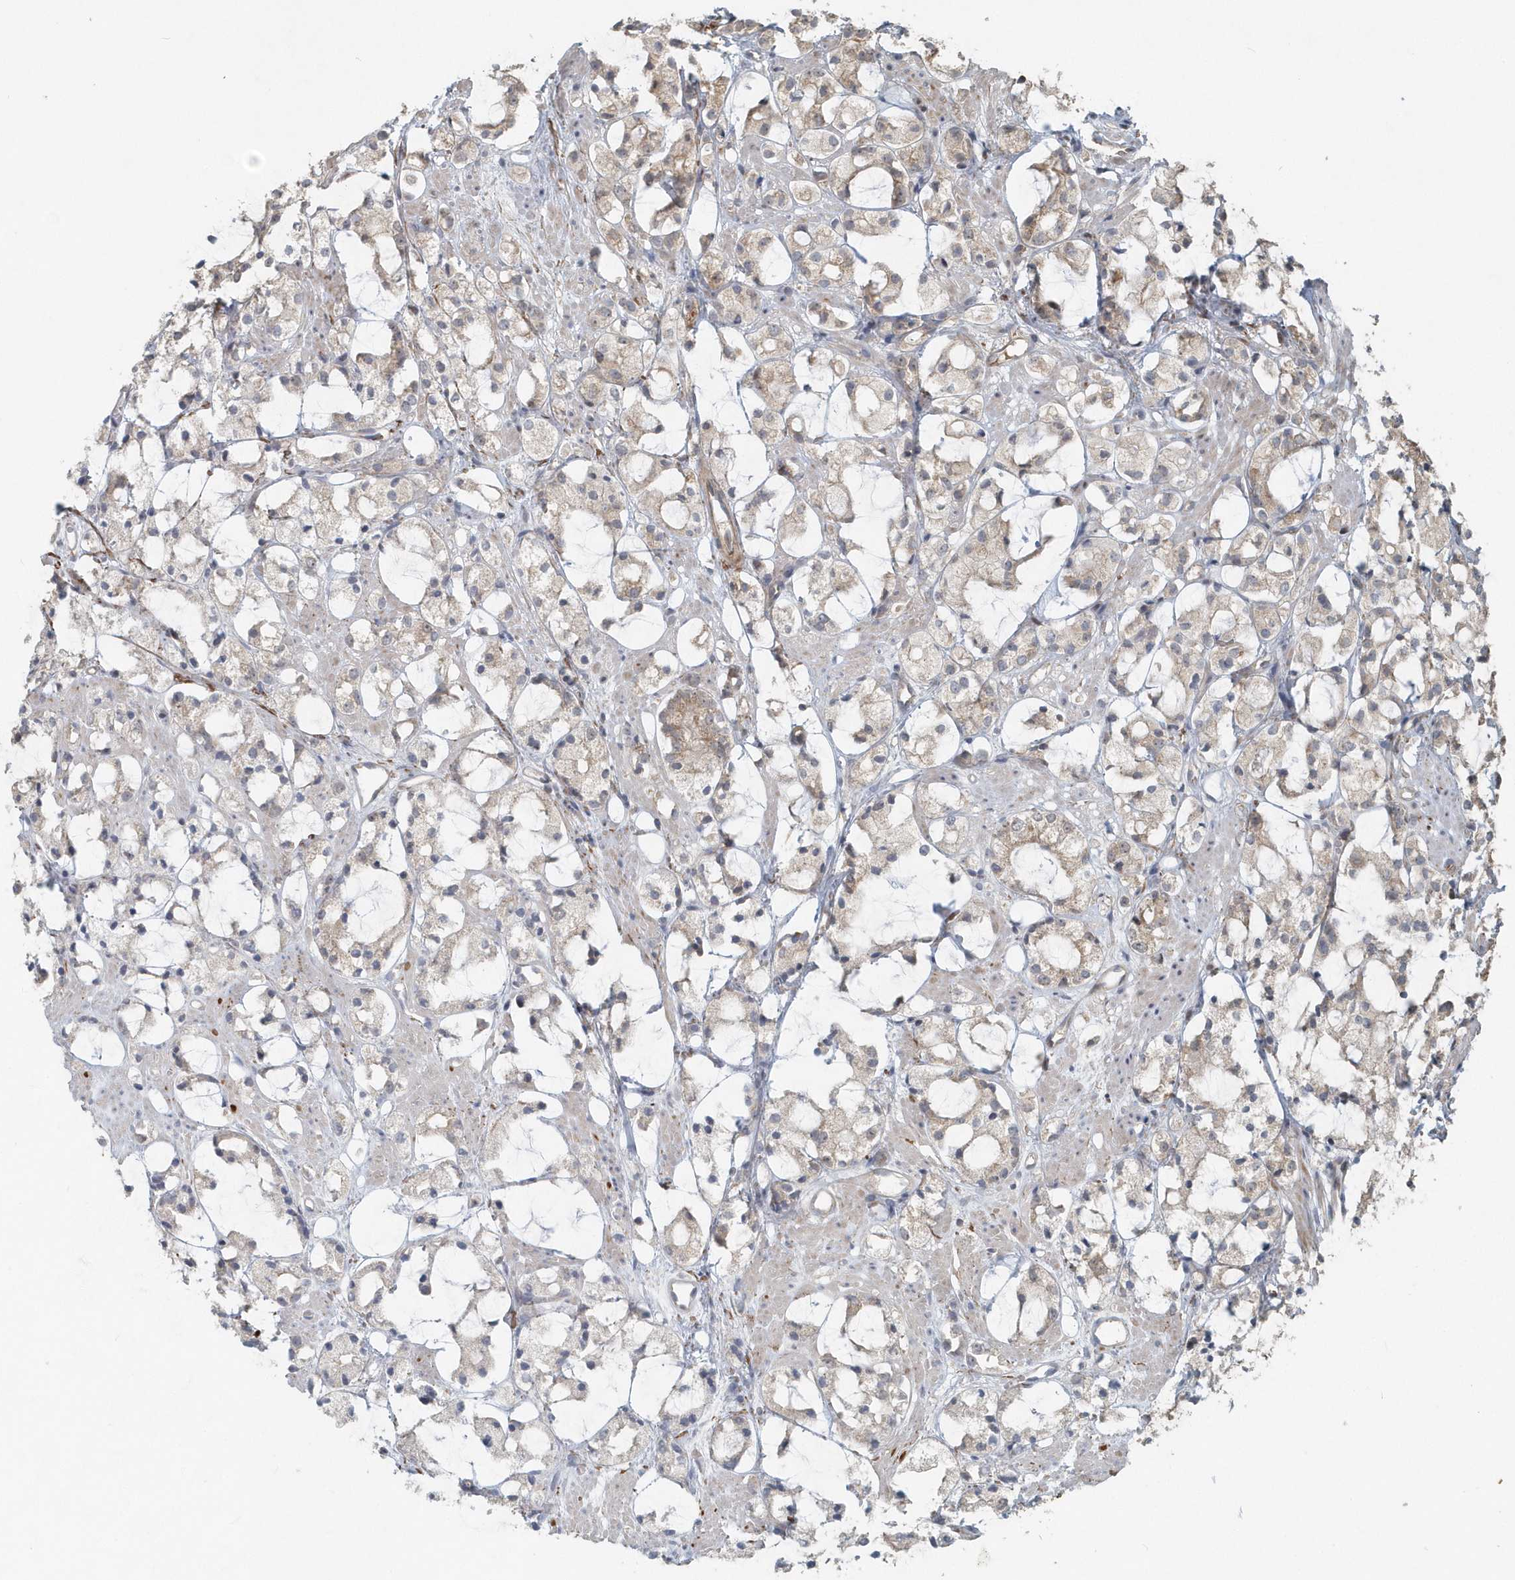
{"staining": {"intensity": "weak", "quantity": "25%-75%", "location": "cytoplasmic/membranous"}, "tissue": "prostate cancer", "cell_type": "Tumor cells", "image_type": "cancer", "snomed": [{"axis": "morphology", "description": "Adenocarcinoma, High grade"}, {"axis": "topography", "description": "Prostate"}], "caption": "DAB immunohistochemical staining of prostate cancer (high-grade adenocarcinoma) demonstrates weak cytoplasmic/membranous protein staining in about 25%-75% of tumor cells.", "gene": "MMUT", "patient": {"sex": "male", "age": 85}}